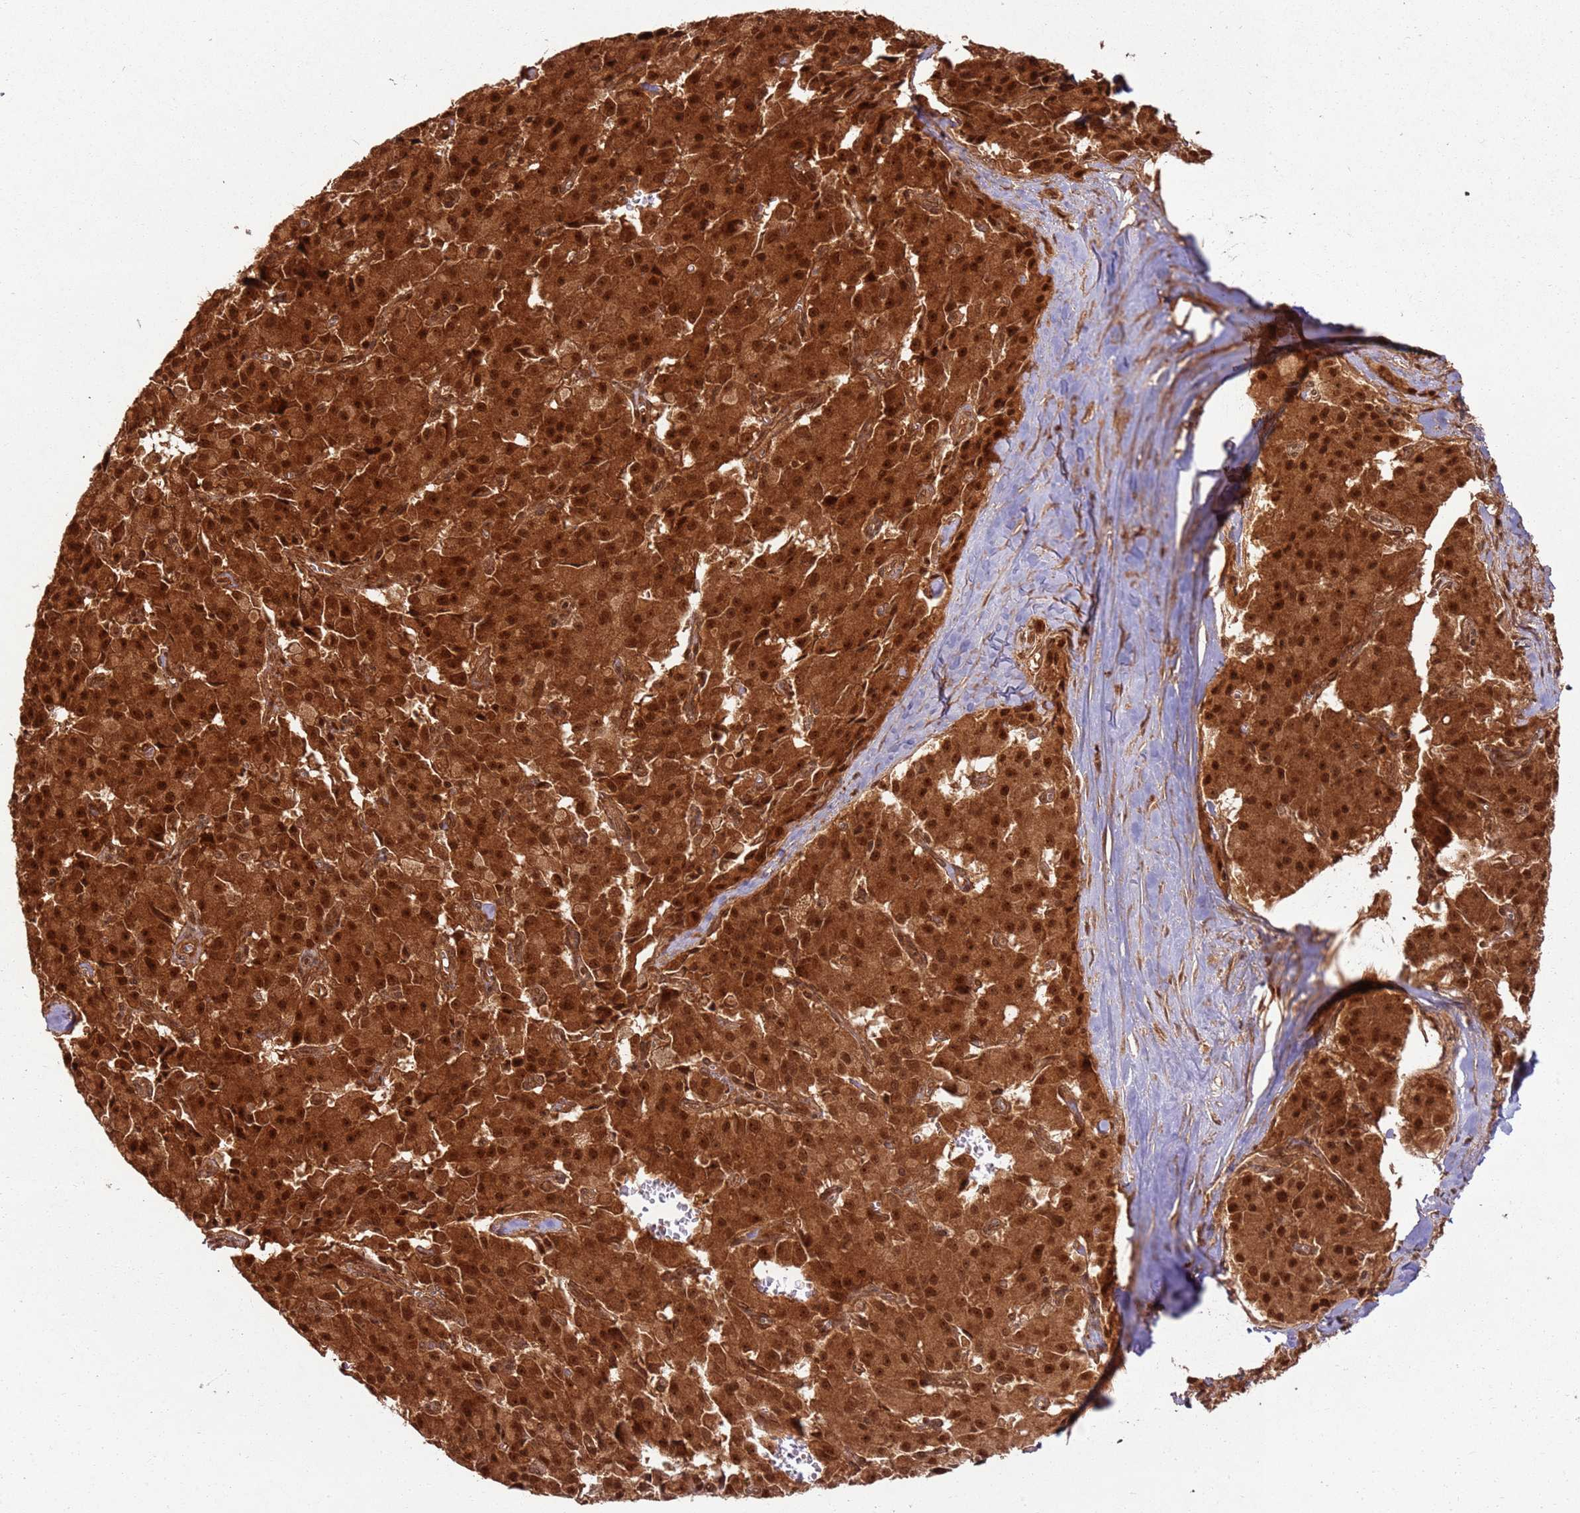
{"staining": {"intensity": "strong", "quantity": ">75%", "location": "cytoplasmic/membranous,nuclear"}, "tissue": "pancreatic cancer", "cell_type": "Tumor cells", "image_type": "cancer", "snomed": [{"axis": "morphology", "description": "Adenocarcinoma, NOS"}, {"axis": "topography", "description": "Pancreas"}], "caption": "A high-resolution image shows immunohistochemistry staining of pancreatic cancer, which reveals strong cytoplasmic/membranous and nuclear positivity in approximately >75% of tumor cells.", "gene": "TBC1D13", "patient": {"sex": "male", "age": 65}}